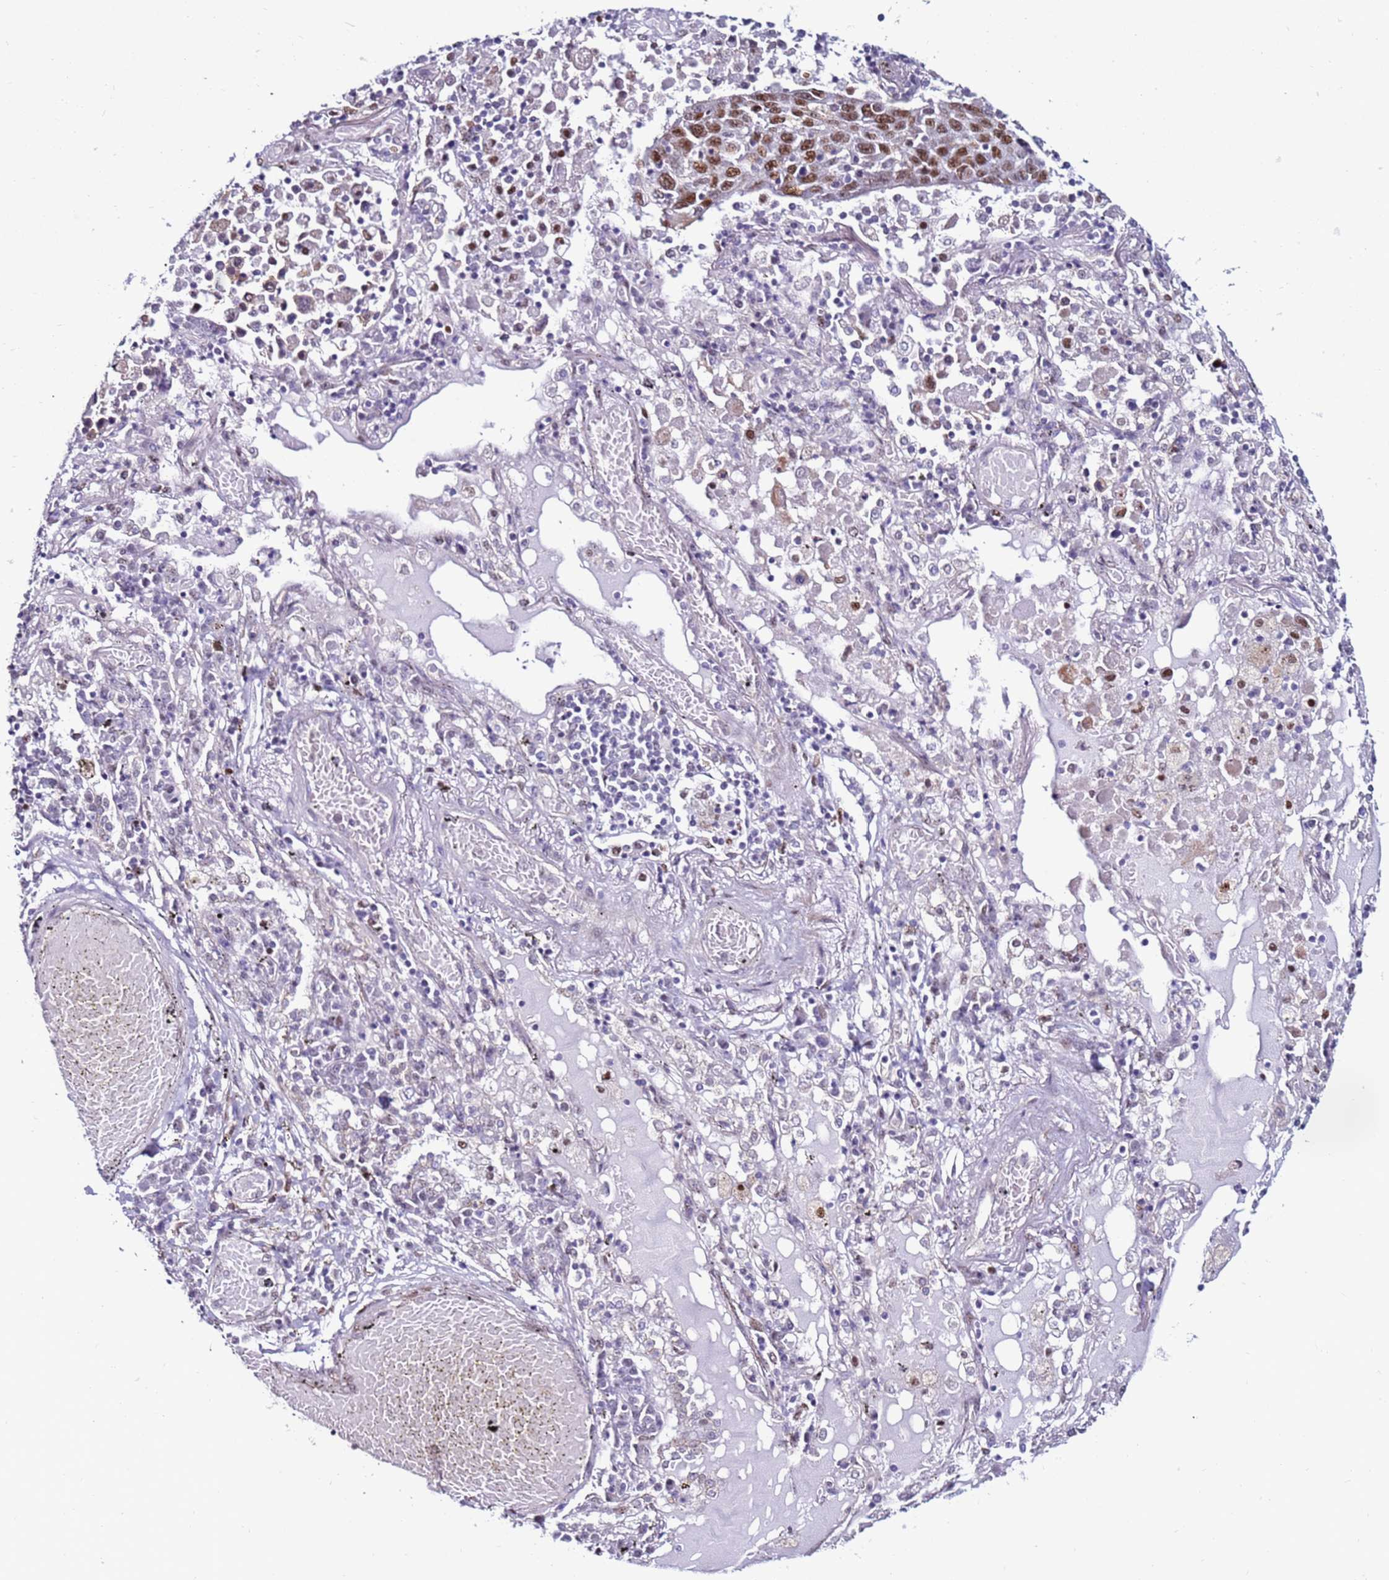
{"staining": {"intensity": "moderate", "quantity": ">75%", "location": "nuclear"}, "tissue": "lung cancer", "cell_type": "Tumor cells", "image_type": "cancer", "snomed": [{"axis": "morphology", "description": "Squamous cell carcinoma, NOS"}, {"axis": "topography", "description": "Lung"}], "caption": "Protein staining of squamous cell carcinoma (lung) tissue demonstrates moderate nuclear positivity in approximately >75% of tumor cells.", "gene": "KPNA4", "patient": {"sex": "male", "age": 65}}